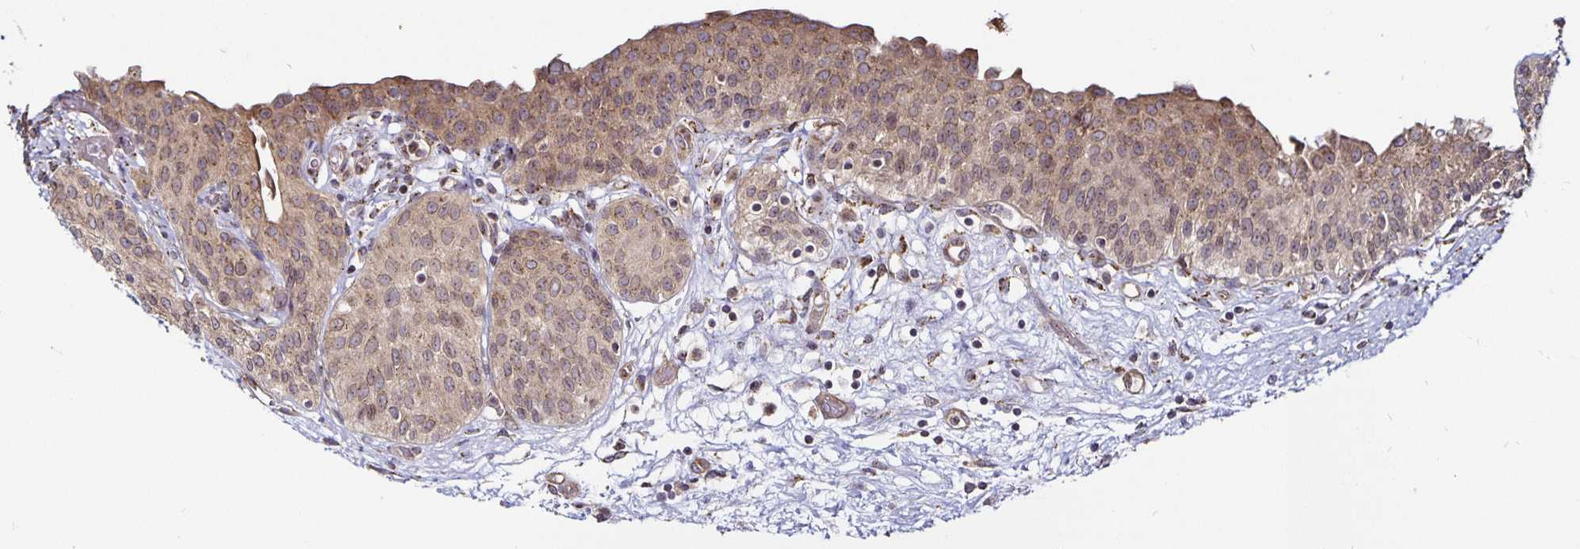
{"staining": {"intensity": "weak", "quantity": "25%-75%", "location": "cytoplasmic/membranous,nuclear"}, "tissue": "urinary bladder", "cell_type": "Urothelial cells", "image_type": "normal", "snomed": [{"axis": "morphology", "description": "Normal tissue, NOS"}, {"axis": "topography", "description": "Urinary bladder"}], "caption": "Immunohistochemistry (DAB (3,3'-diaminobenzidine)) staining of normal human urinary bladder displays weak cytoplasmic/membranous,nuclear protein positivity in about 25%-75% of urothelial cells.", "gene": "CYP27A1", "patient": {"sex": "male", "age": 68}}